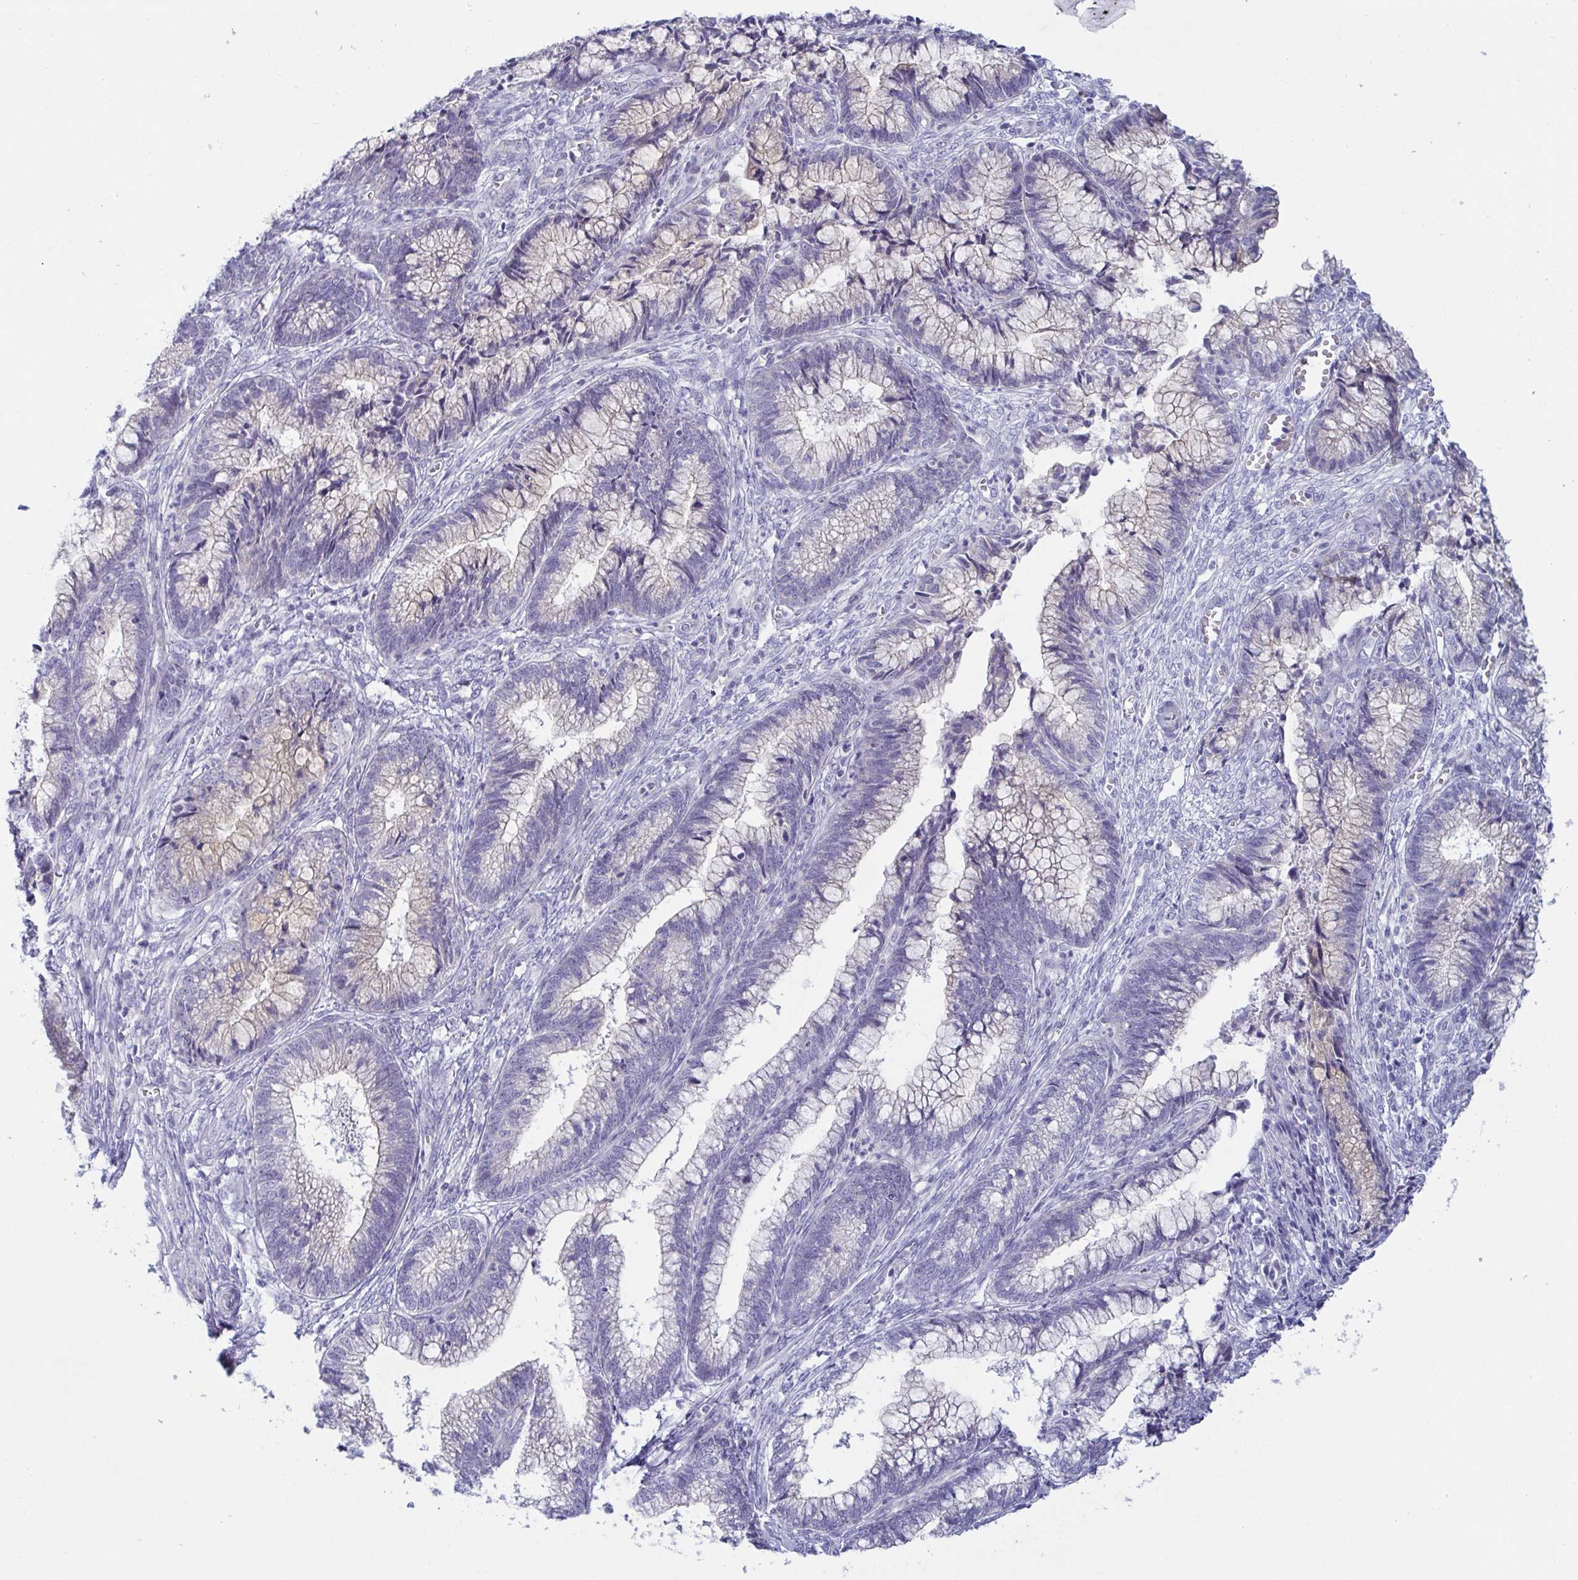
{"staining": {"intensity": "negative", "quantity": "none", "location": "none"}, "tissue": "cervical cancer", "cell_type": "Tumor cells", "image_type": "cancer", "snomed": [{"axis": "morphology", "description": "Adenocarcinoma, NOS"}, {"axis": "topography", "description": "Cervix"}], "caption": "Immunohistochemical staining of human cervical cancer reveals no significant staining in tumor cells.", "gene": "TAS2R38", "patient": {"sex": "female", "age": 44}}